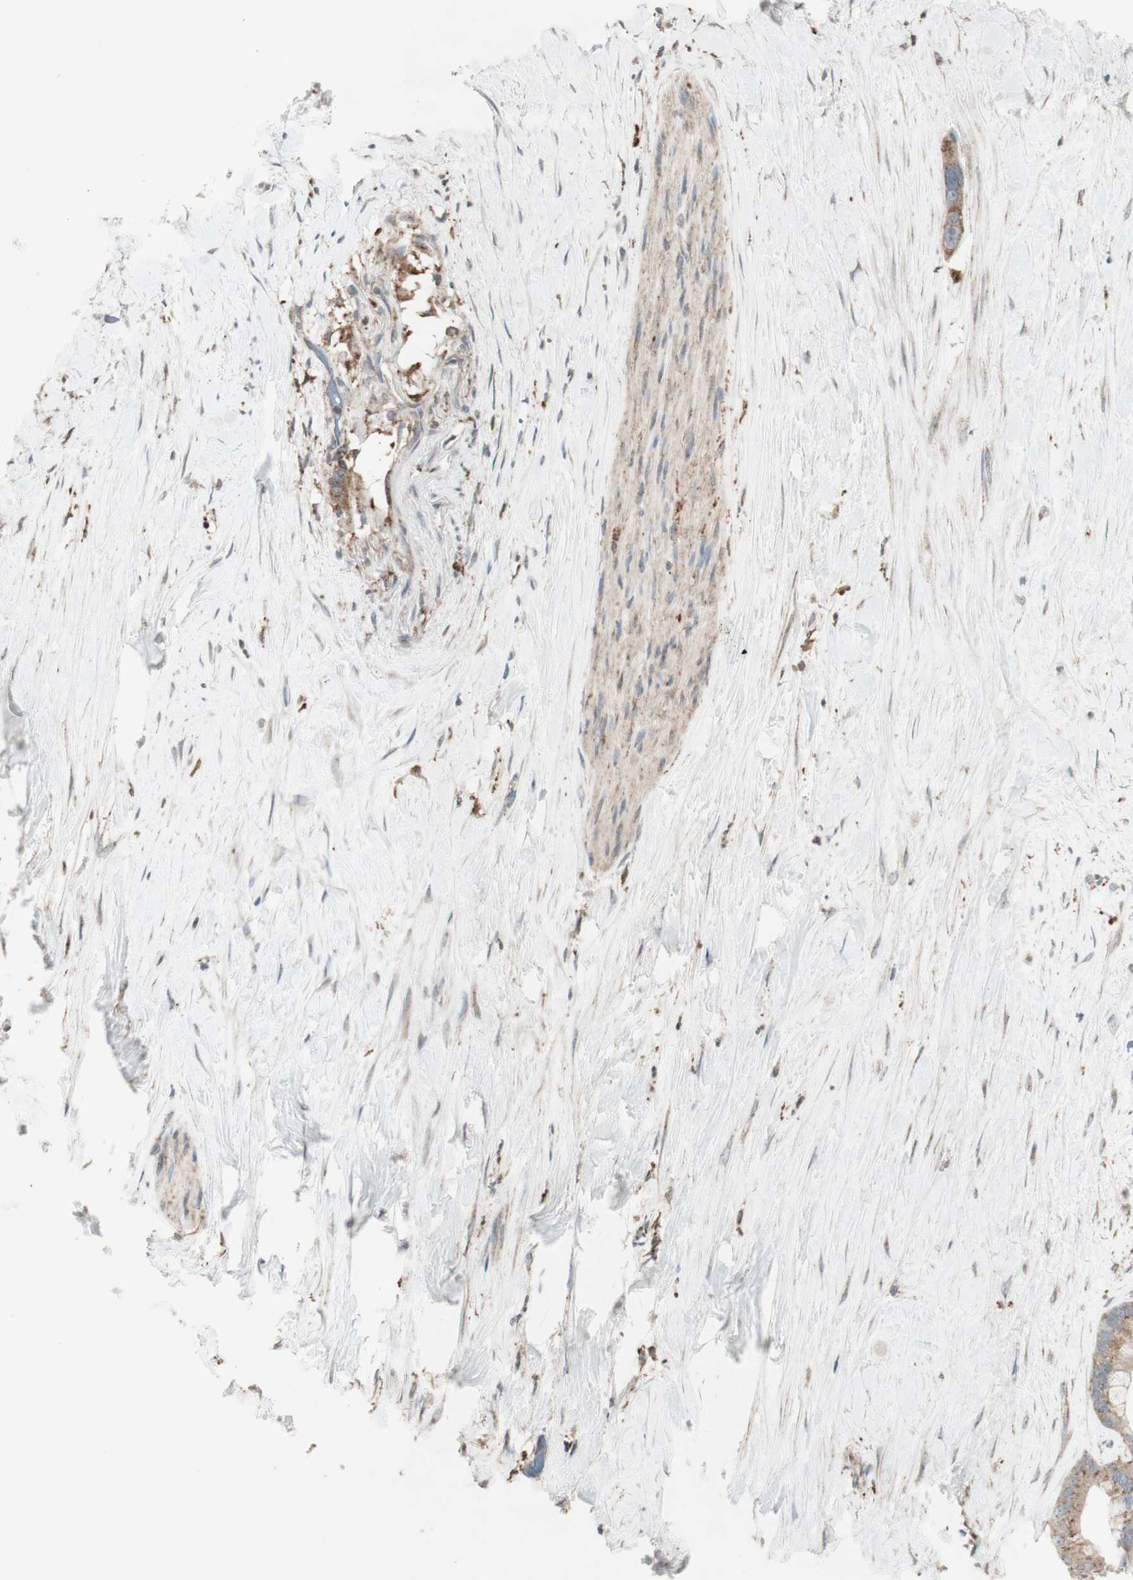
{"staining": {"intensity": "weak", "quantity": ">75%", "location": "cytoplasmic/membranous"}, "tissue": "liver cancer", "cell_type": "Tumor cells", "image_type": "cancer", "snomed": [{"axis": "morphology", "description": "Cholangiocarcinoma"}, {"axis": "topography", "description": "Liver"}], "caption": "Immunohistochemical staining of human cholangiocarcinoma (liver) reveals low levels of weak cytoplasmic/membranous expression in about >75% of tumor cells. (Stains: DAB (3,3'-diaminobenzidine) in brown, nuclei in blue, Microscopy: brightfield microscopy at high magnification).", "gene": "ATP6V1E1", "patient": {"sex": "female", "age": 65}}